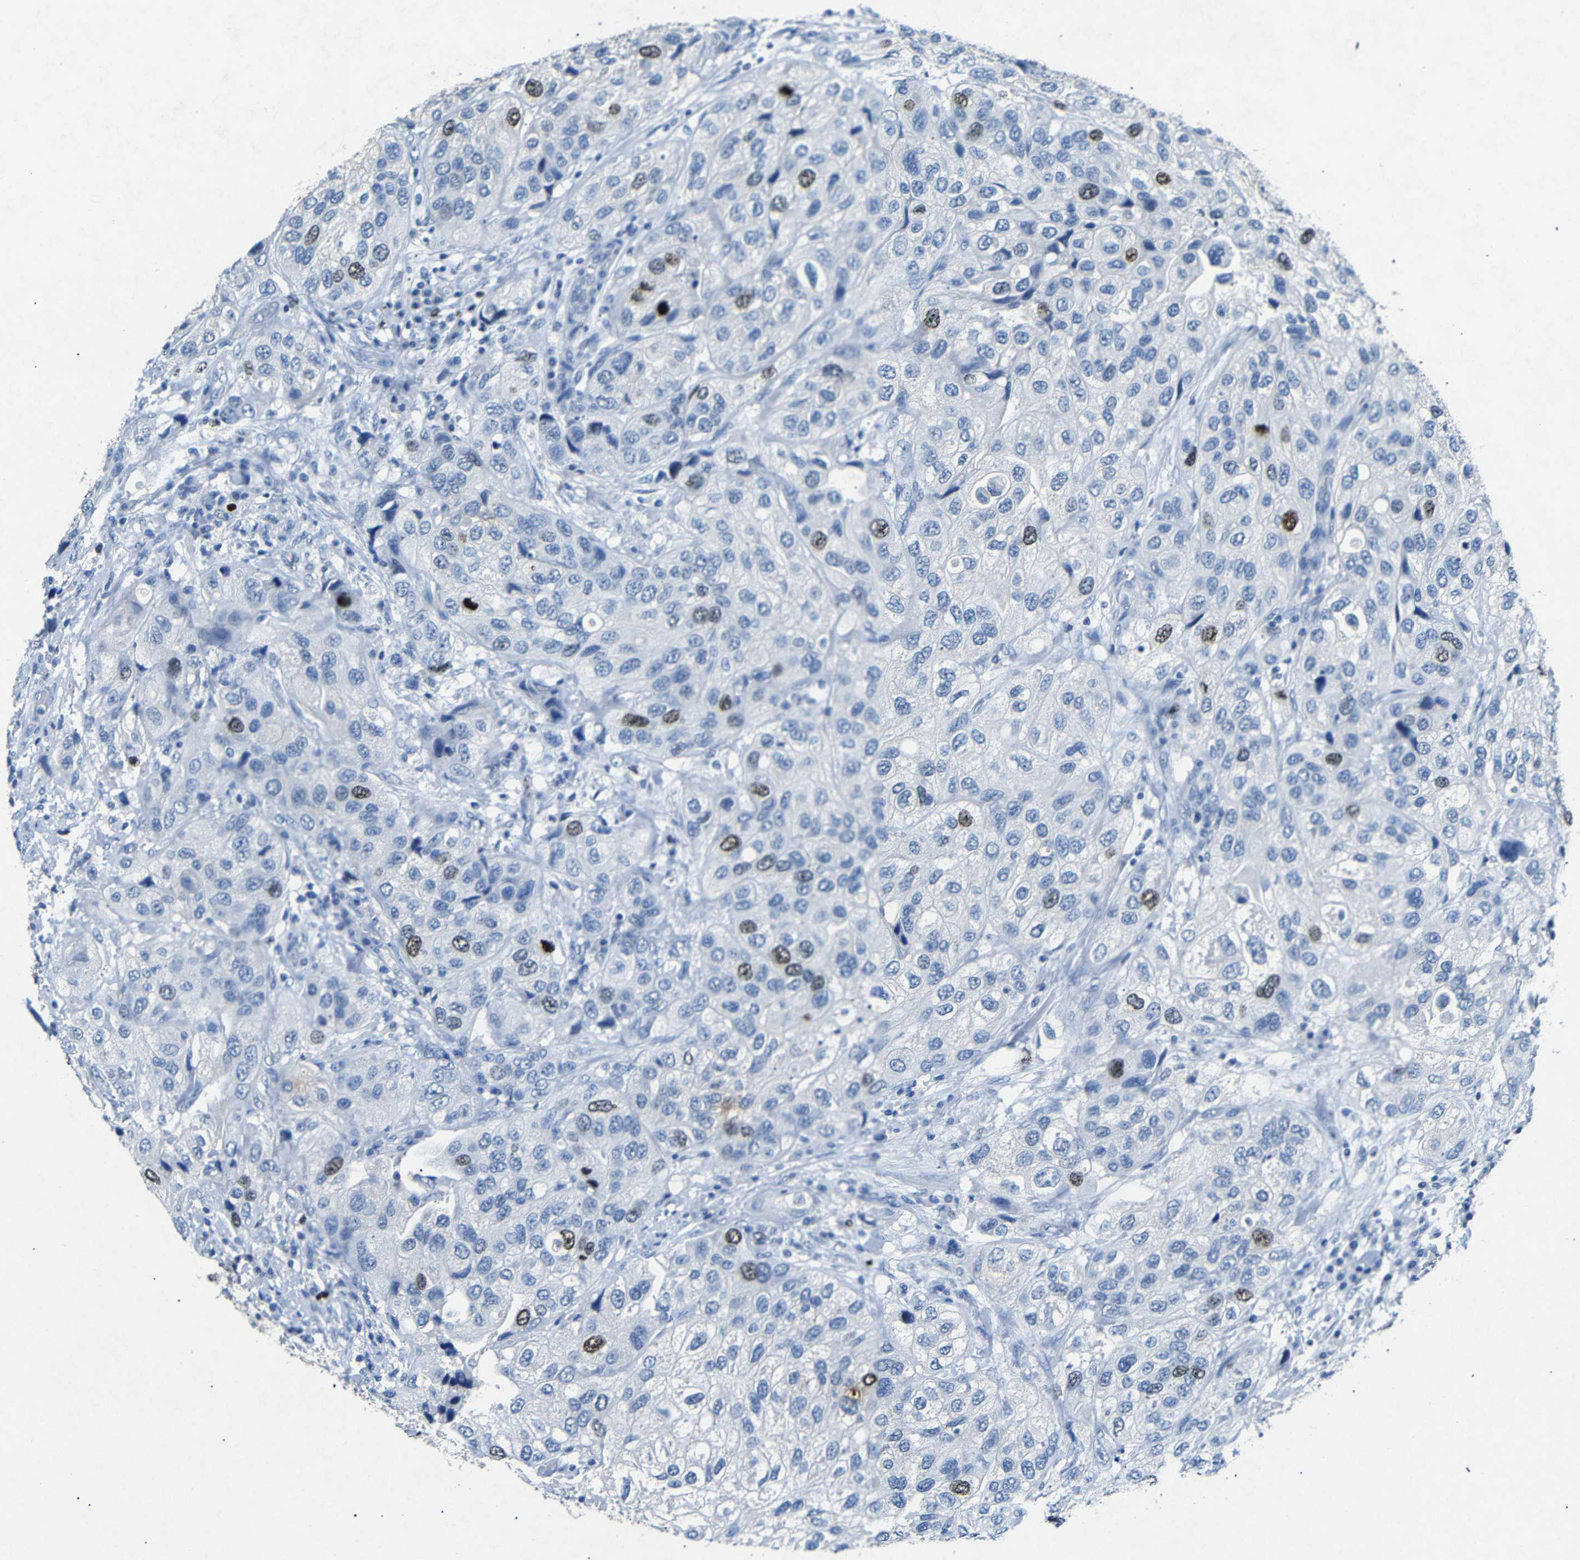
{"staining": {"intensity": "moderate", "quantity": "<25%", "location": "nuclear"}, "tissue": "urothelial cancer", "cell_type": "Tumor cells", "image_type": "cancer", "snomed": [{"axis": "morphology", "description": "Urothelial carcinoma, High grade"}, {"axis": "topography", "description": "Urinary bladder"}], "caption": "This histopathology image shows urothelial cancer stained with immunohistochemistry to label a protein in brown. The nuclear of tumor cells show moderate positivity for the protein. Nuclei are counter-stained blue.", "gene": "INCENP", "patient": {"sex": "female", "age": 64}}